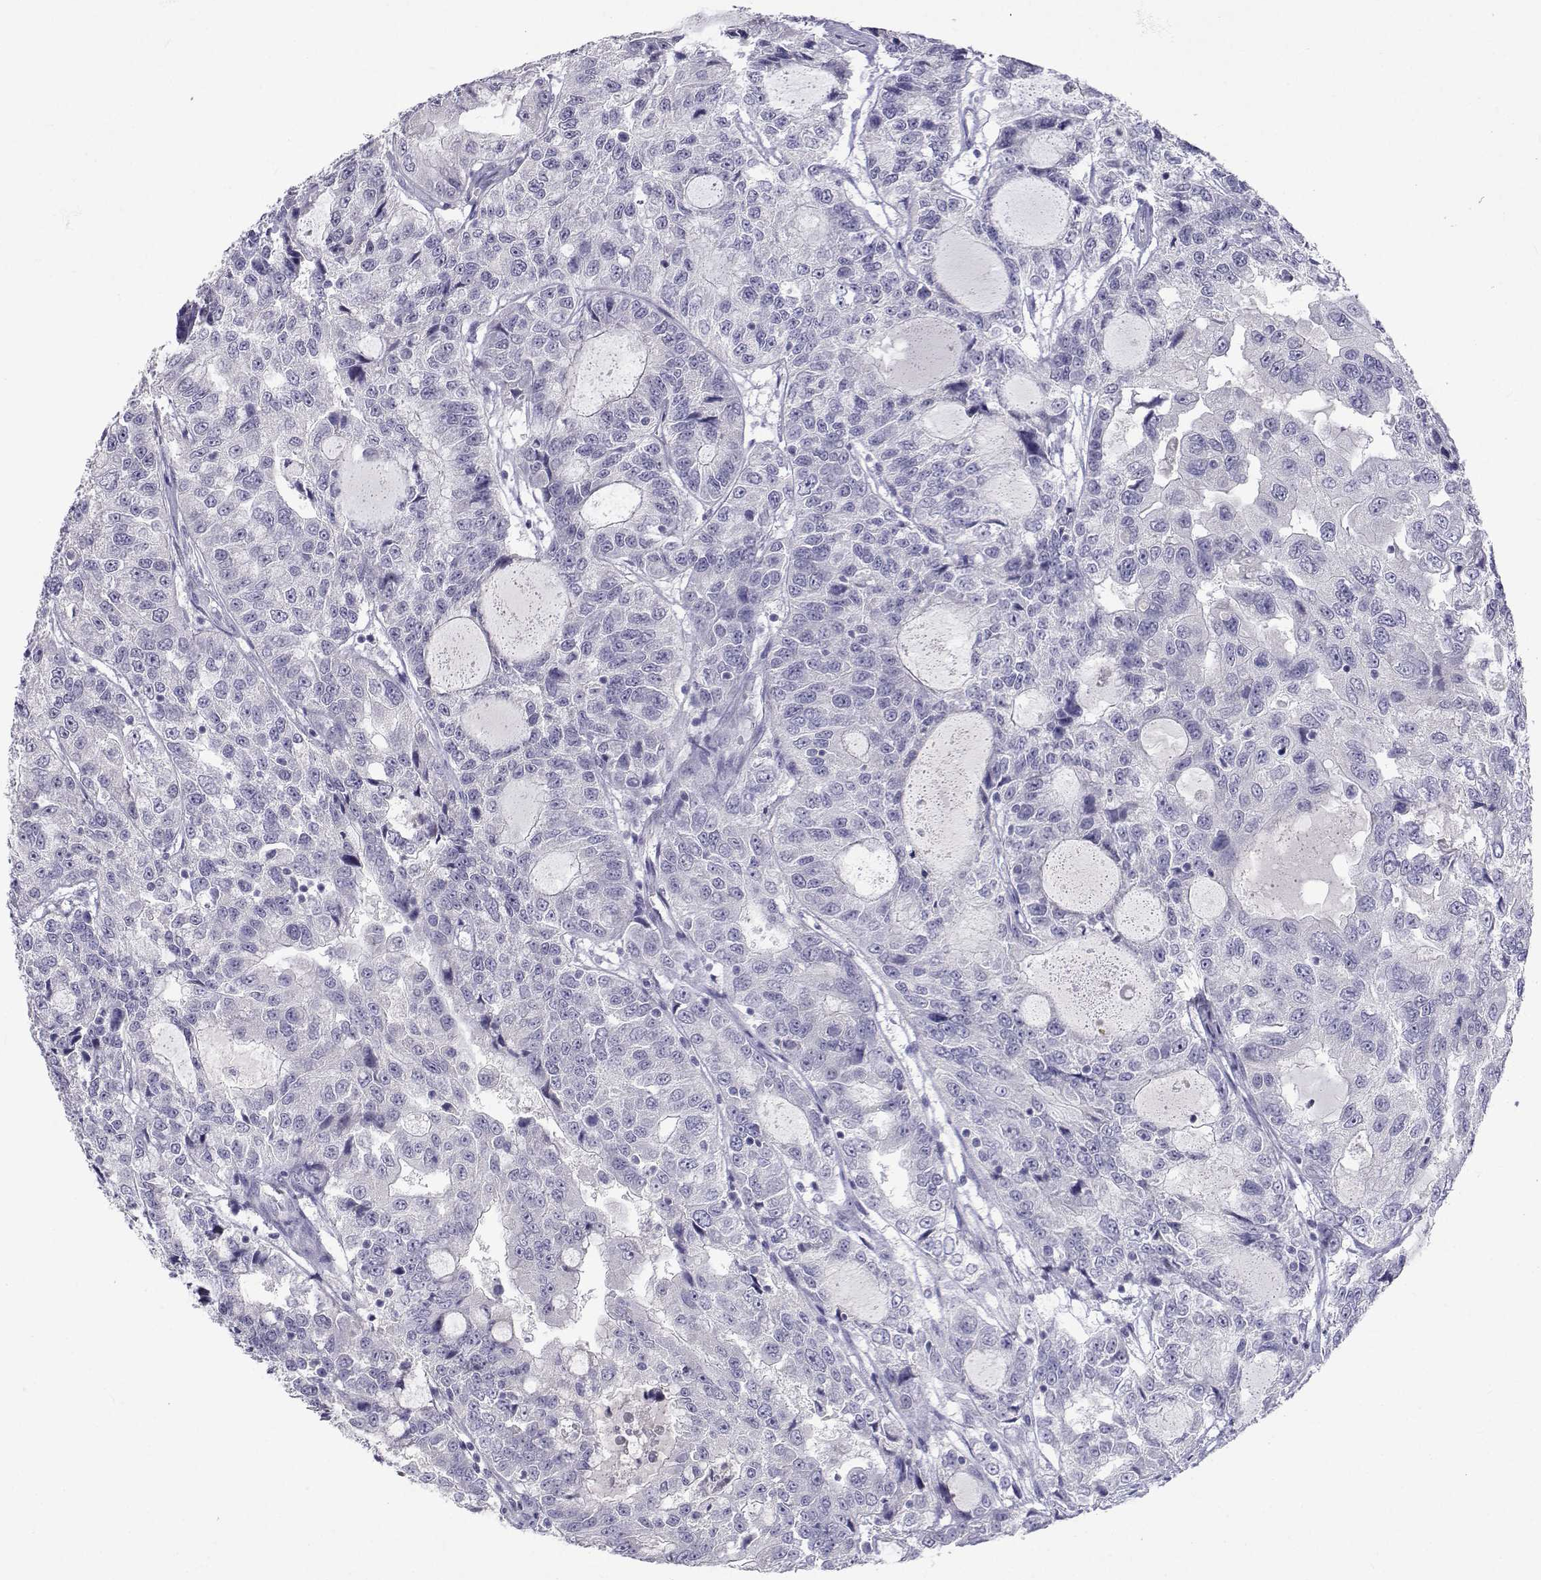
{"staining": {"intensity": "negative", "quantity": "none", "location": "none"}, "tissue": "urothelial cancer", "cell_type": "Tumor cells", "image_type": "cancer", "snomed": [{"axis": "morphology", "description": "Urothelial carcinoma, NOS"}, {"axis": "morphology", "description": "Urothelial carcinoma, High grade"}, {"axis": "topography", "description": "Urinary bladder"}], "caption": "Urothelial carcinoma (high-grade) was stained to show a protein in brown. There is no significant expression in tumor cells.", "gene": "SLC6A3", "patient": {"sex": "female", "age": 73}}